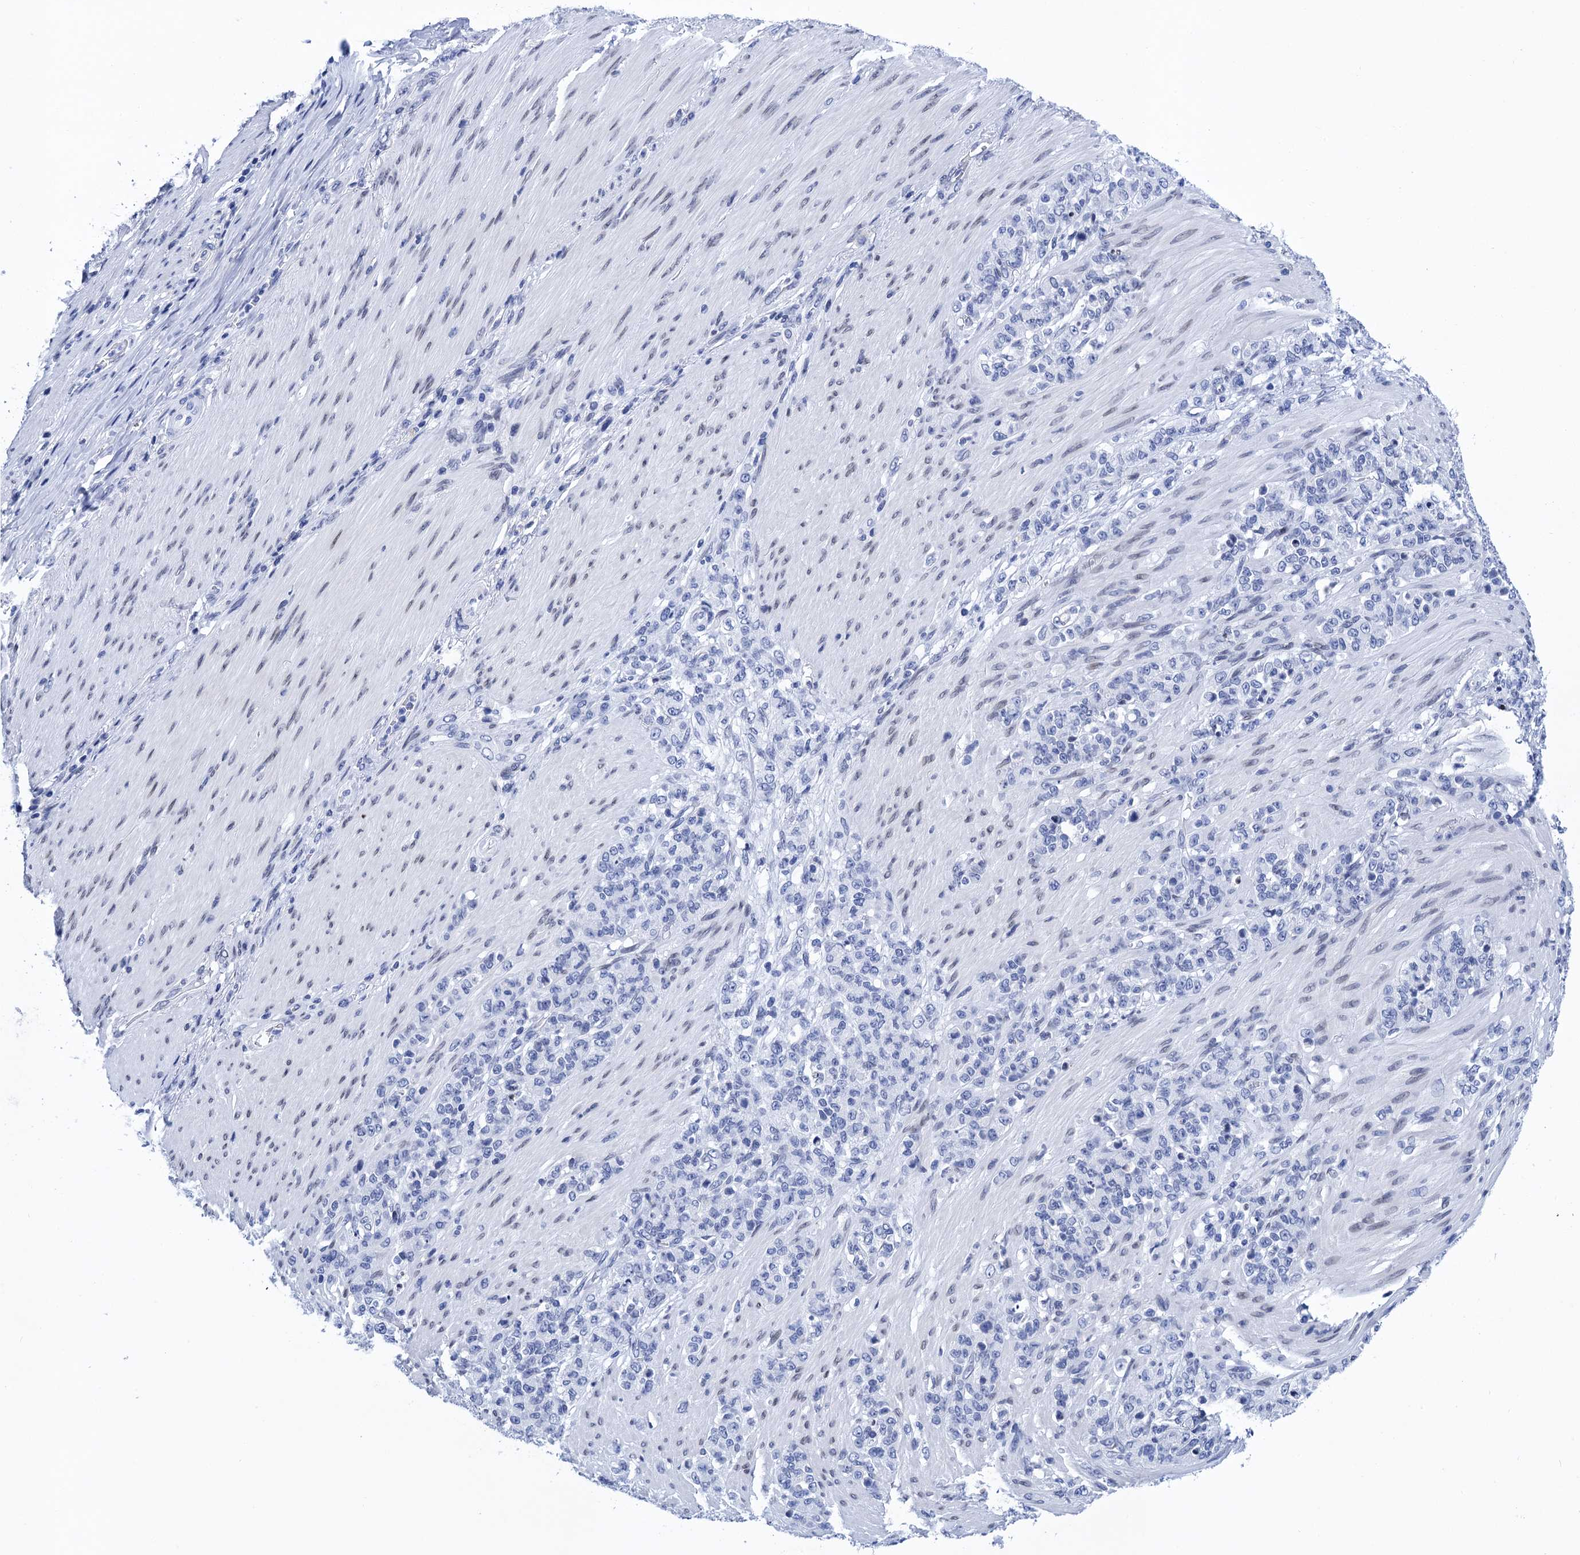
{"staining": {"intensity": "negative", "quantity": "none", "location": "none"}, "tissue": "stomach cancer", "cell_type": "Tumor cells", "image_type": "cancer", "snomed": [{"axis": "morphology", "description": "Adenocarcinoma, NOS"}, {"axis": "topography", "description": "Stomach"}], "caption": "Immunohistochemistry (IHC) of human stomach cancer reveals no expression in tumor cells. (DAB immunohistochemistry, high magnification).", "gene": "METTL25", "patient": {"sex": "female", "age": 79}}